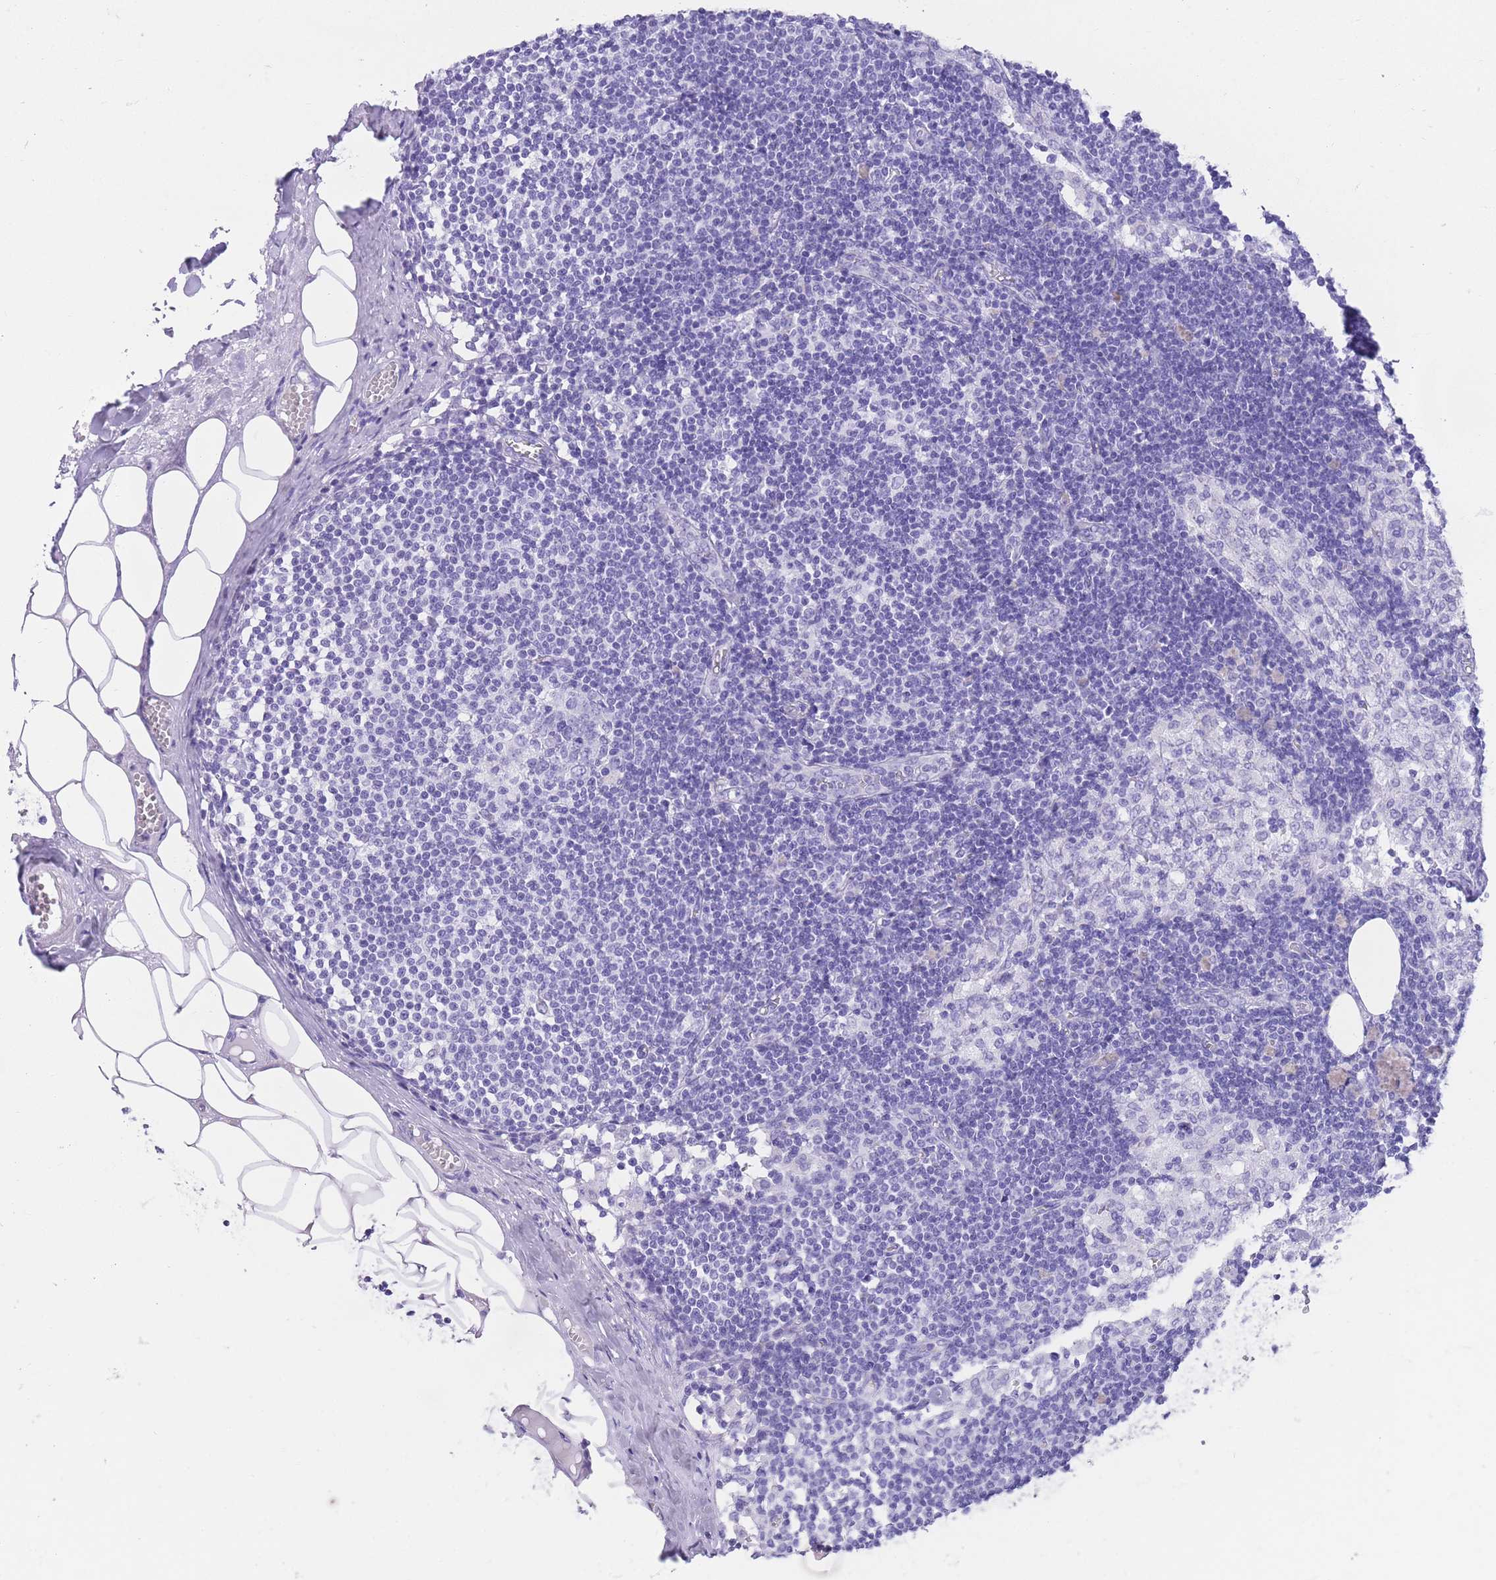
{"staining": {"intensity": "negative", "quantity": "none", "location": "none"}, "tissue": "lymph node", "cell_type": "Germinal center cells", "image_type": "normal", "snomed": [{"axis": "morphology", "description": "Normal tissue, NOS"}, {"axis": "topography", "description": "Lymph node"}], "caption": "DAB (3,3'-diaminobenzidine) immunohistochemical staining of benign lymph node shows no significant staining in germinal center cells. (Immunohistochemistry, brightfield microscopy, high magnification).", "gene": "ELOA2", "patient": {"sex": "female", "age": 42}}